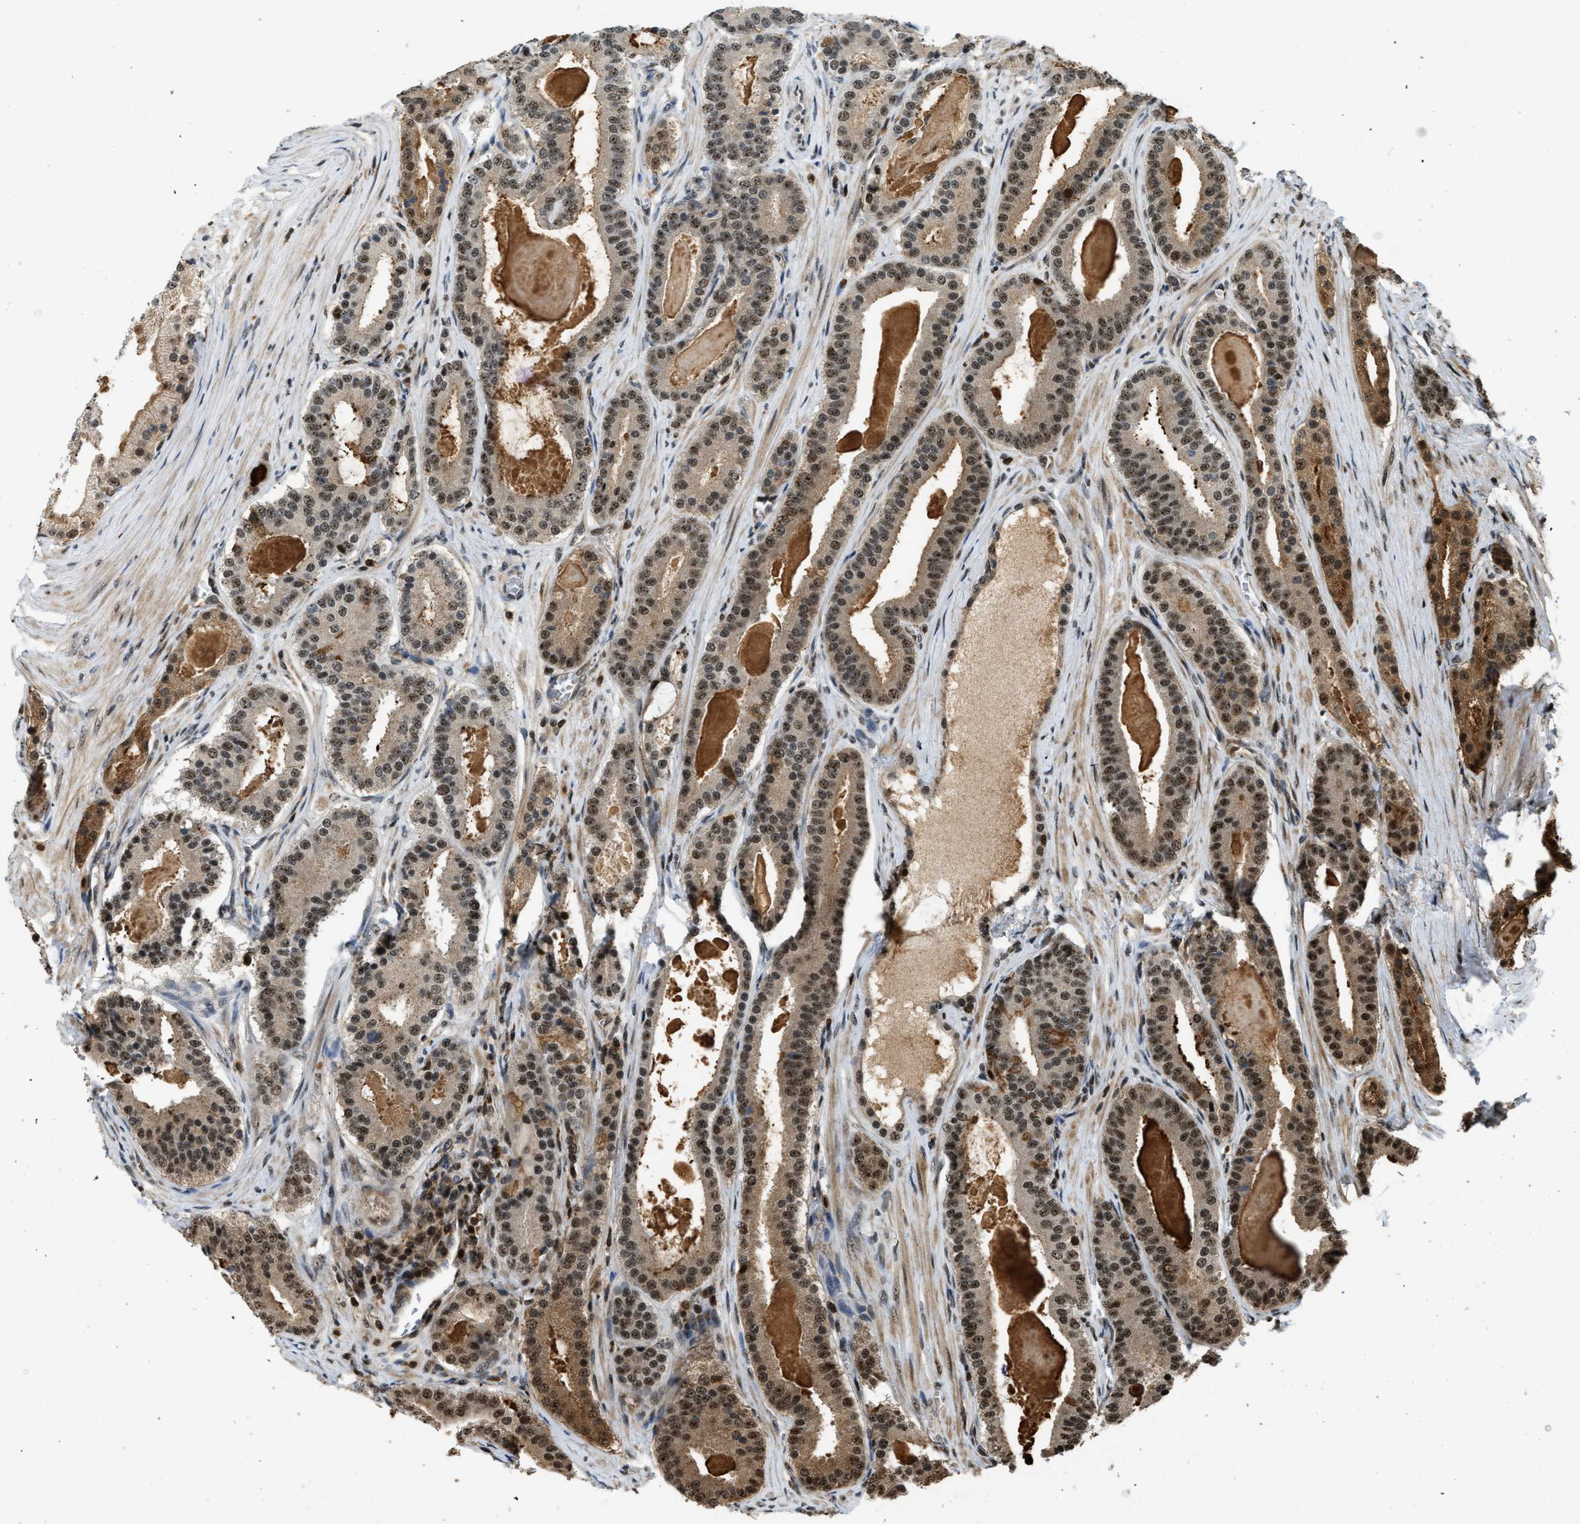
{"staining": {"intensity": "moderate", "quantity": ">75%", "location": "cytoplasmic/membranous"}, "tissue": "prostate cancer", "cell_type": "Tumor cells", "image_type": "cancer", "snomed": [{"axis": "morphology", "description": "Adenocarcinoma, High grade"}, {"axis": "topography", "description": "Prostate"}], "caption": "Prostate cancer (high-grade adenocarcinoma) tissue demonstrates moderate cytoplasmic/membranous staining in about >75% of tumor cells, visualized by immunohistochemistry. Nuclei are stained in blue.", "gene": "E2F1", "patient": {"sex": "male", "age": 60}}